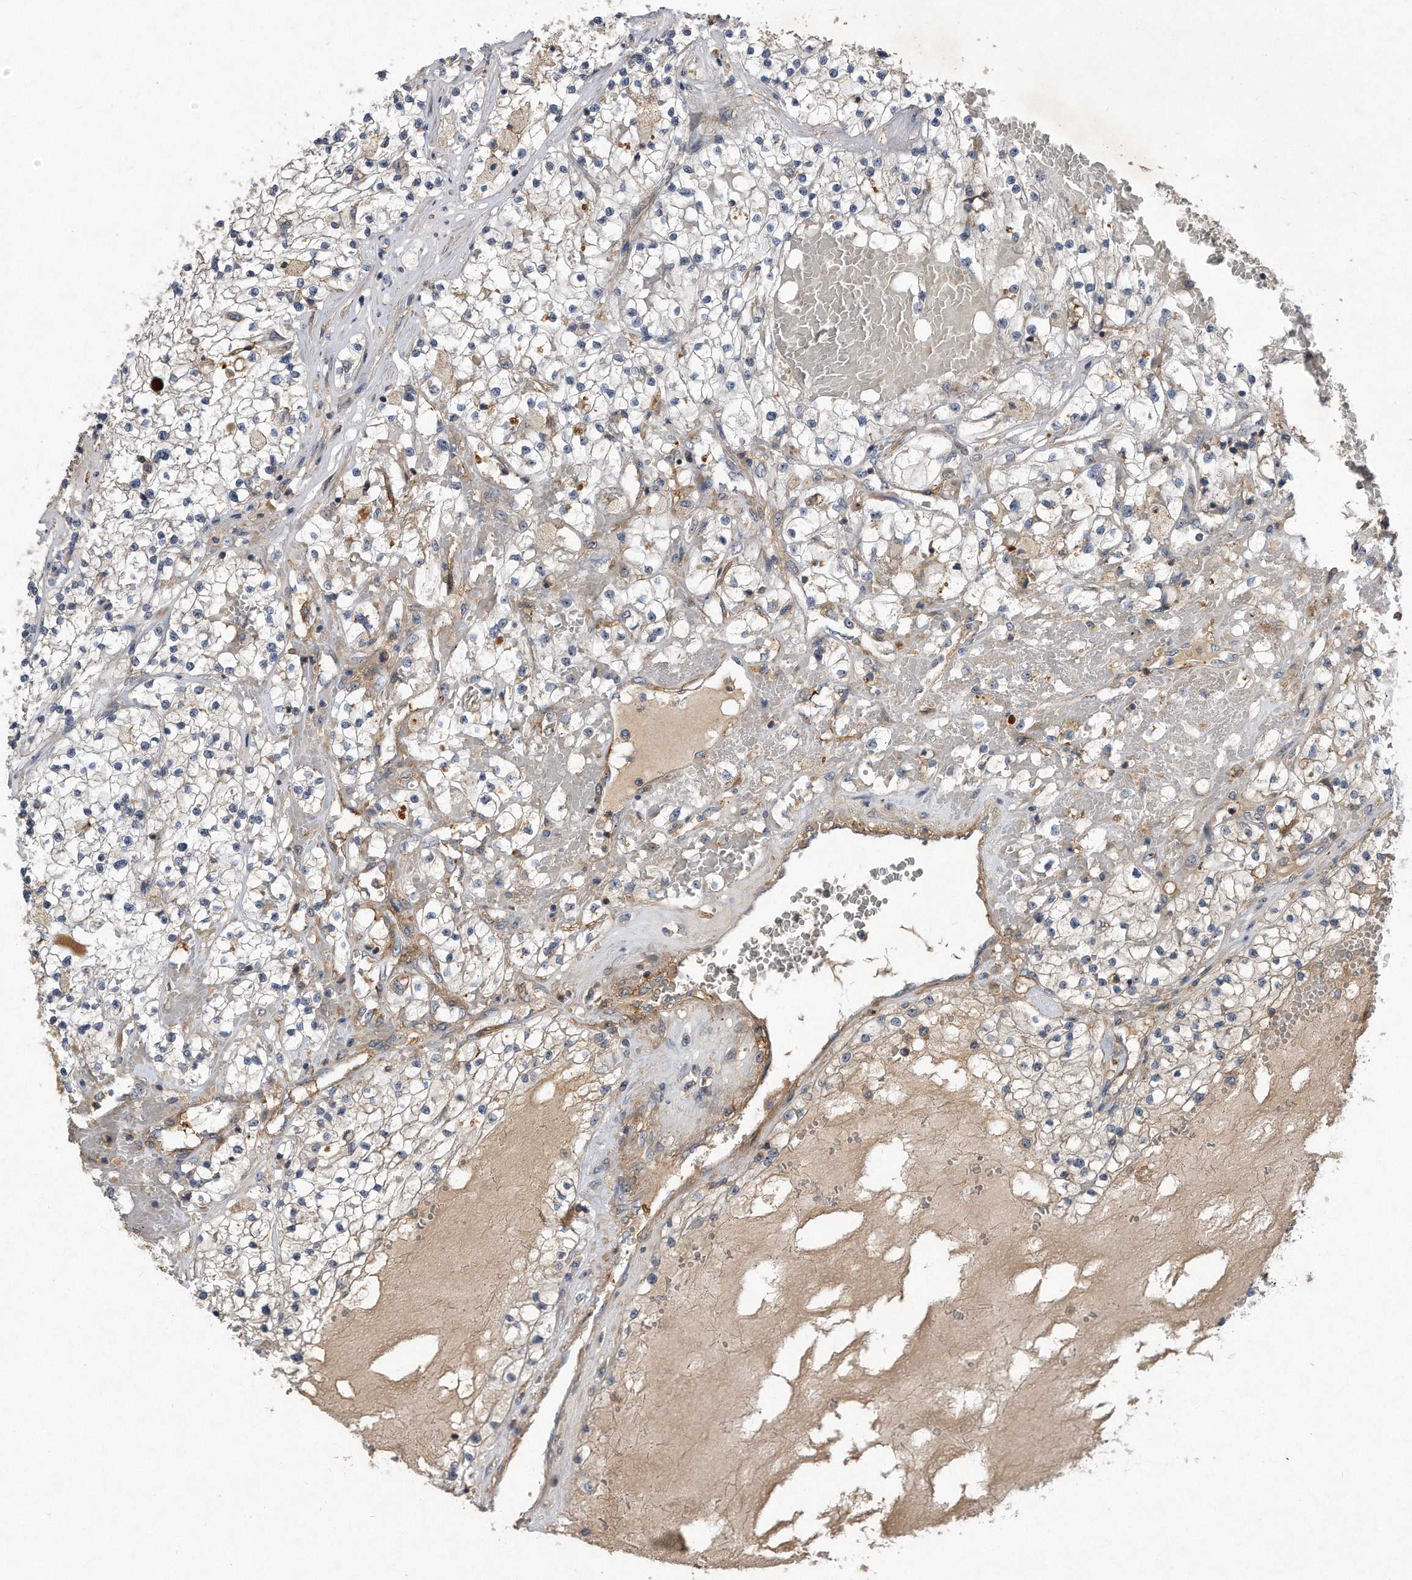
{"staining": {"intensity": "negative", "quantity": "none", "location": "none"}, "tissue": "renal cancer", "cell_type": "Tumor cells", "image_type": "cancer", "snomed": [{"axis": "morphology", "description": "Normal tissue, NOS"}, {"axis": "morphology", "description": "Adenocarcinoma, NOS"}, {"axis": "topography", "description": "Kidney"}], "caption": "Micrograph shows no significant protein expression in tumor cells of renal cancer. (DAB (3,3'-diaminobenzidine) immunohistochemistry (IHC), high magnification).", "gene": "PGBD2", "patient": {"sex": "male", "age": 68}}